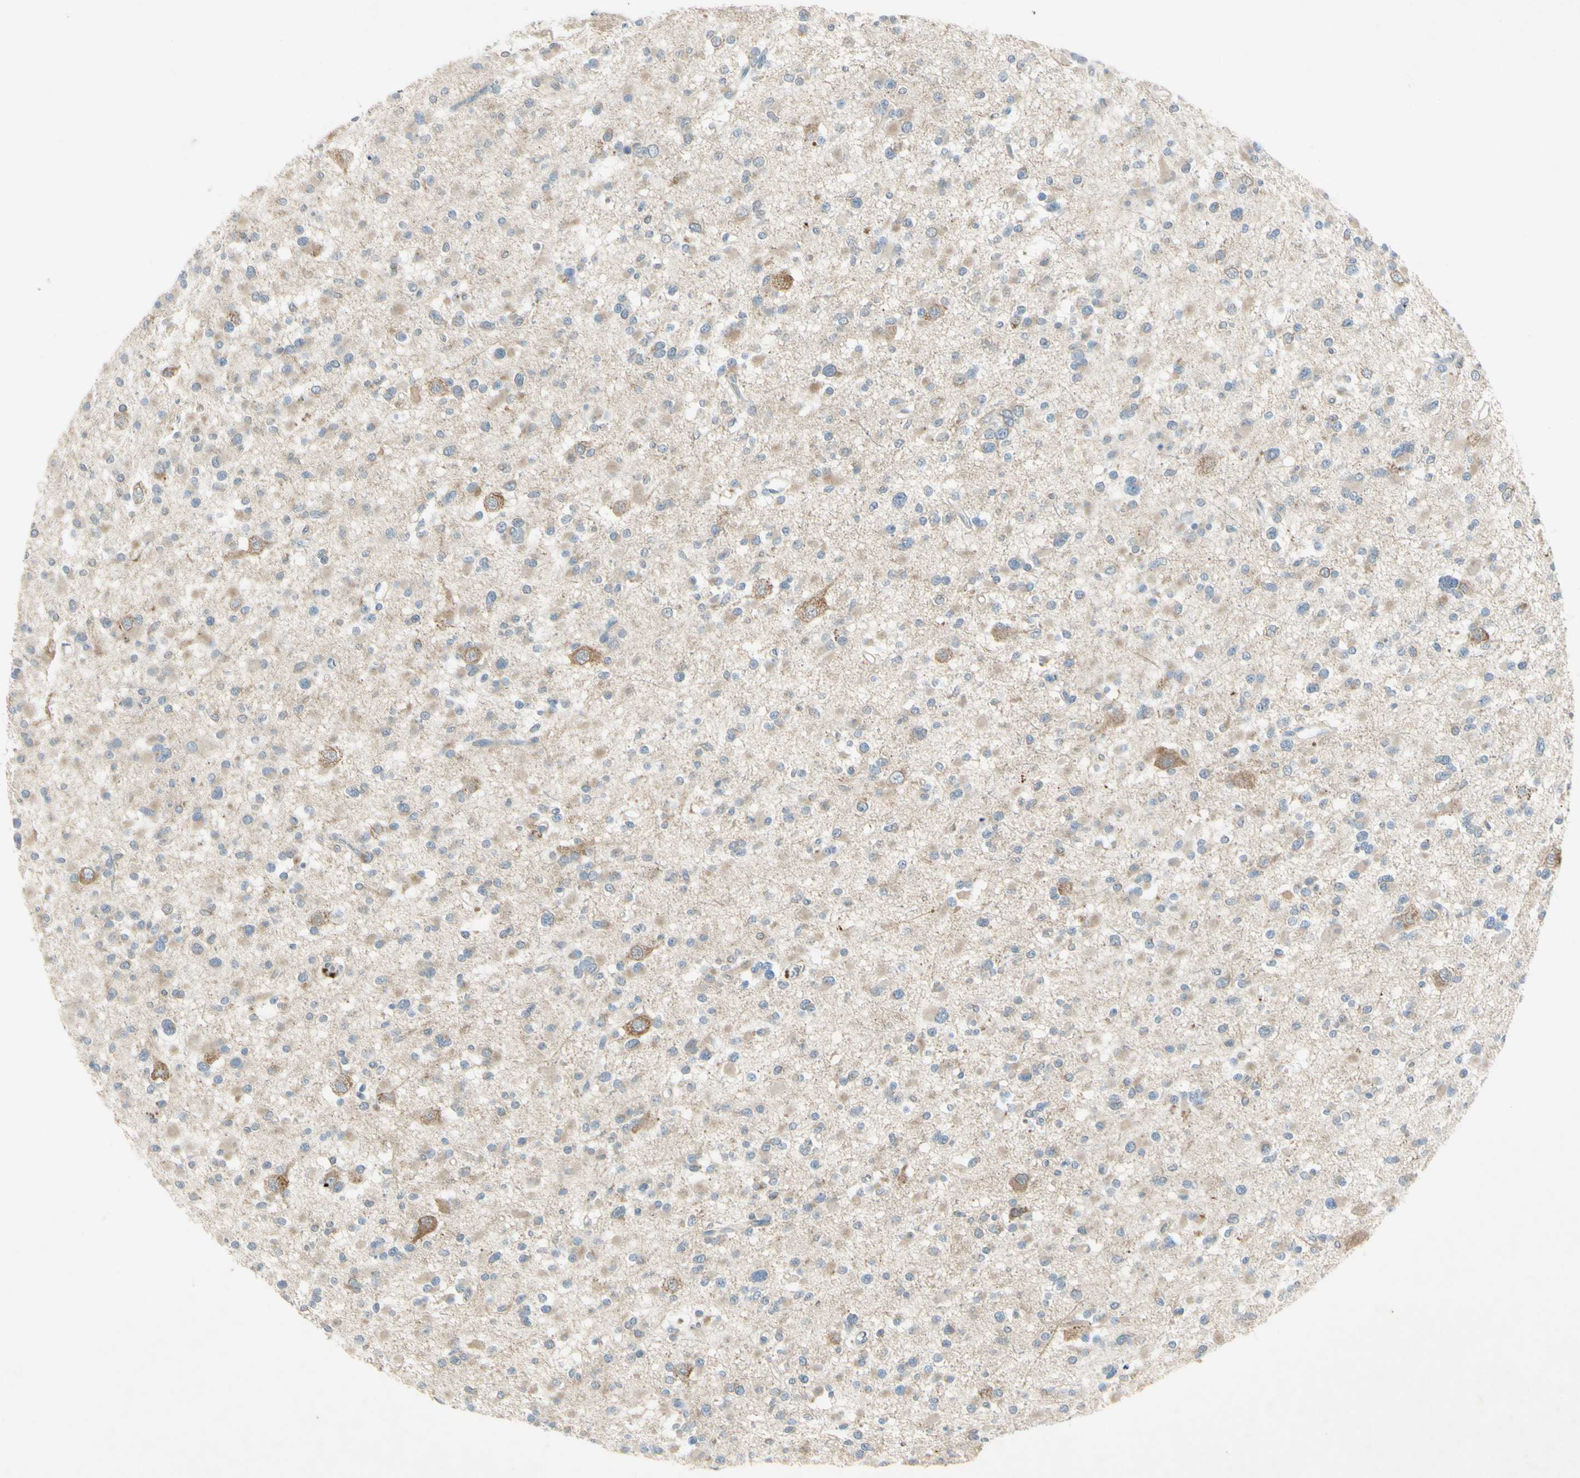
{"staining": {"intensity": "negative", "quantity": "none", "location": "none"}, "tissue": "glioma", "cell_type": "Tumor cells", "image_type": "cancer", "snomed": [{"axis": "morphology", "description": "Glioma, malignant, Low grade"}, {"axis": "topography", "description": "Brain"}], "caption": "This is an IHC histopathology image of malignant glioma (low-grade). There is no expression in tumor cells.", "gene": "AATK", "patient": {"sex": "female", "age": 22}}